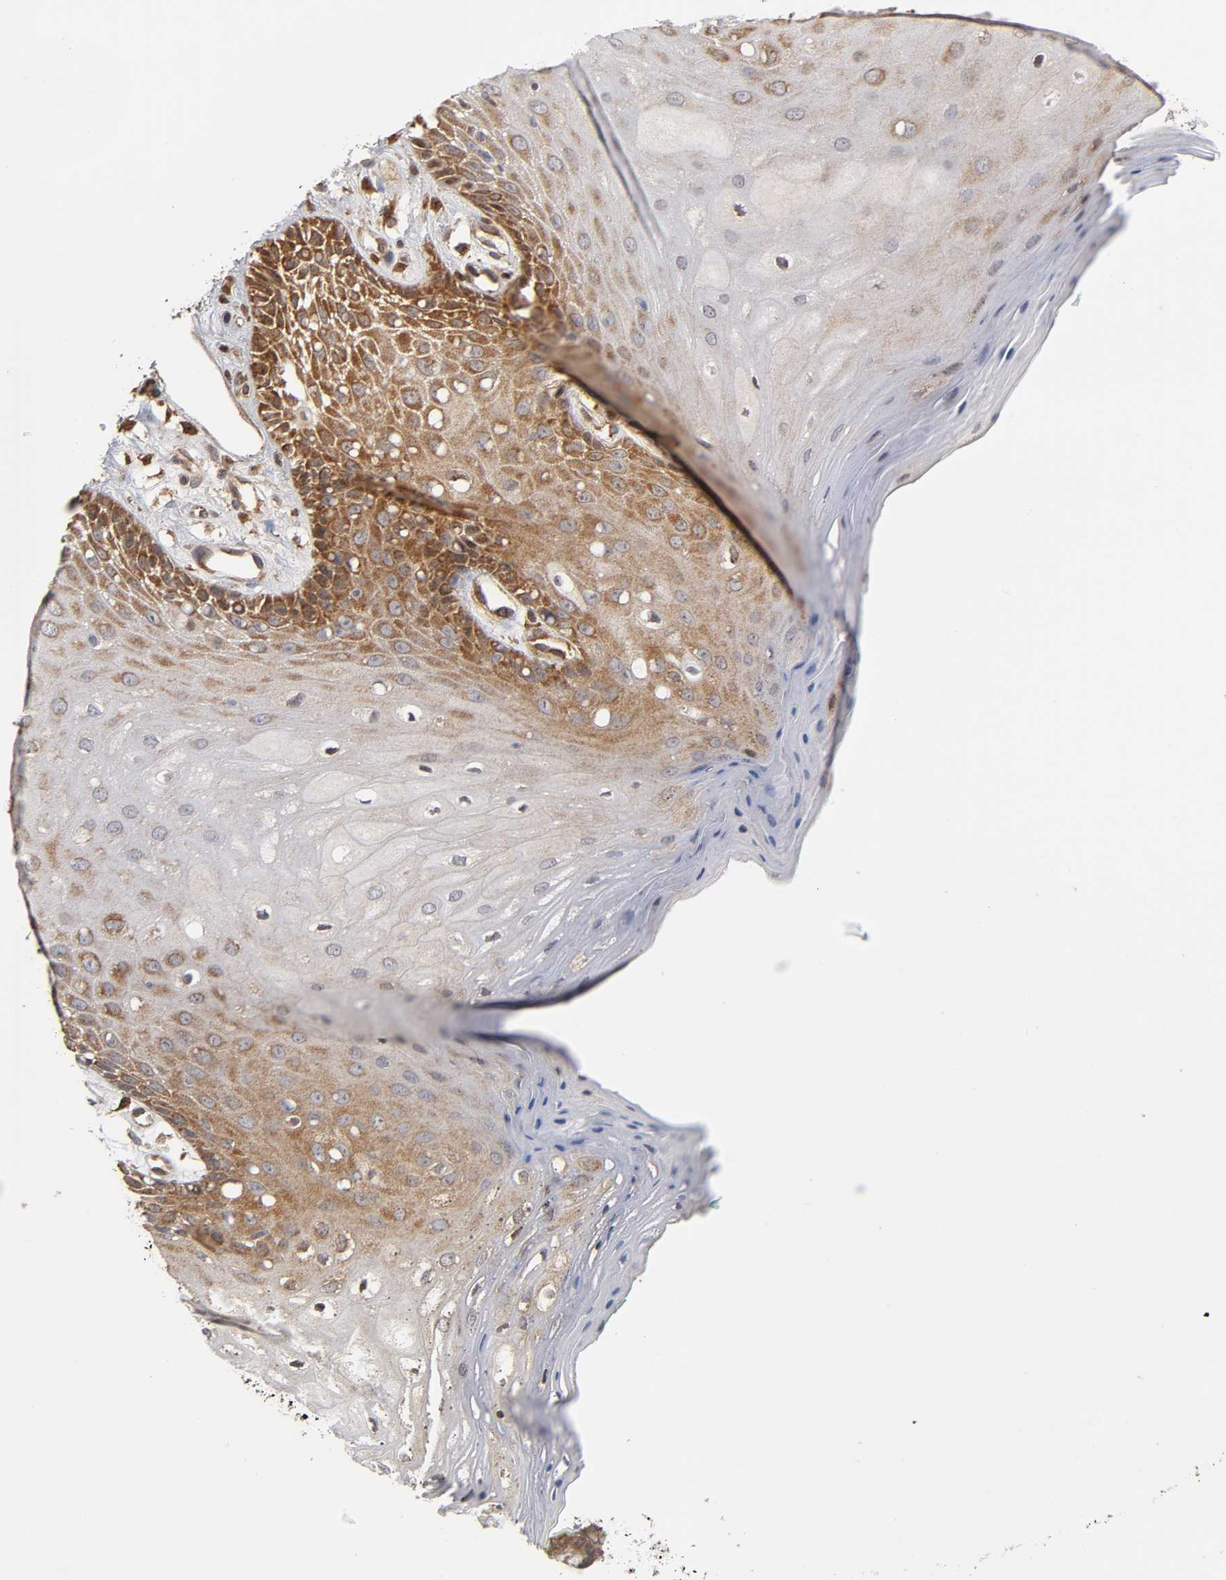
{"staining": {"intensity": "moderate", "quantity": "25%-75%", "location": "cytoplasmic/membranous"}, "tissue": "oral mucosa", "cell_type": "Squamous epithelial cells", "image_type": "normal", "snomed": [{"axis": "morphology", "description": "Normal tissue, NOS"}, {"axis": "morphology", "description": "Squamous cell carcinoma, NOS"}, {"axis": "topography", "description": "Skeletal muscle"}, {"axis": "topography", "description": "Oral tissue"}, {"axis": "topography", "description": "Head-Neck"}], "caption": "Immunohistochemical staining of benign oral mucosa exhibits medium levels of moderate cytoplasmic/membranous positivity in approximately 25%-75% of squamous epithelial cells. (DAB IHC, brown staining for protein, blue staining for nuclei).", "gene": "PAFAH1B1", "patient": {"sex": "female", "age": 84}}